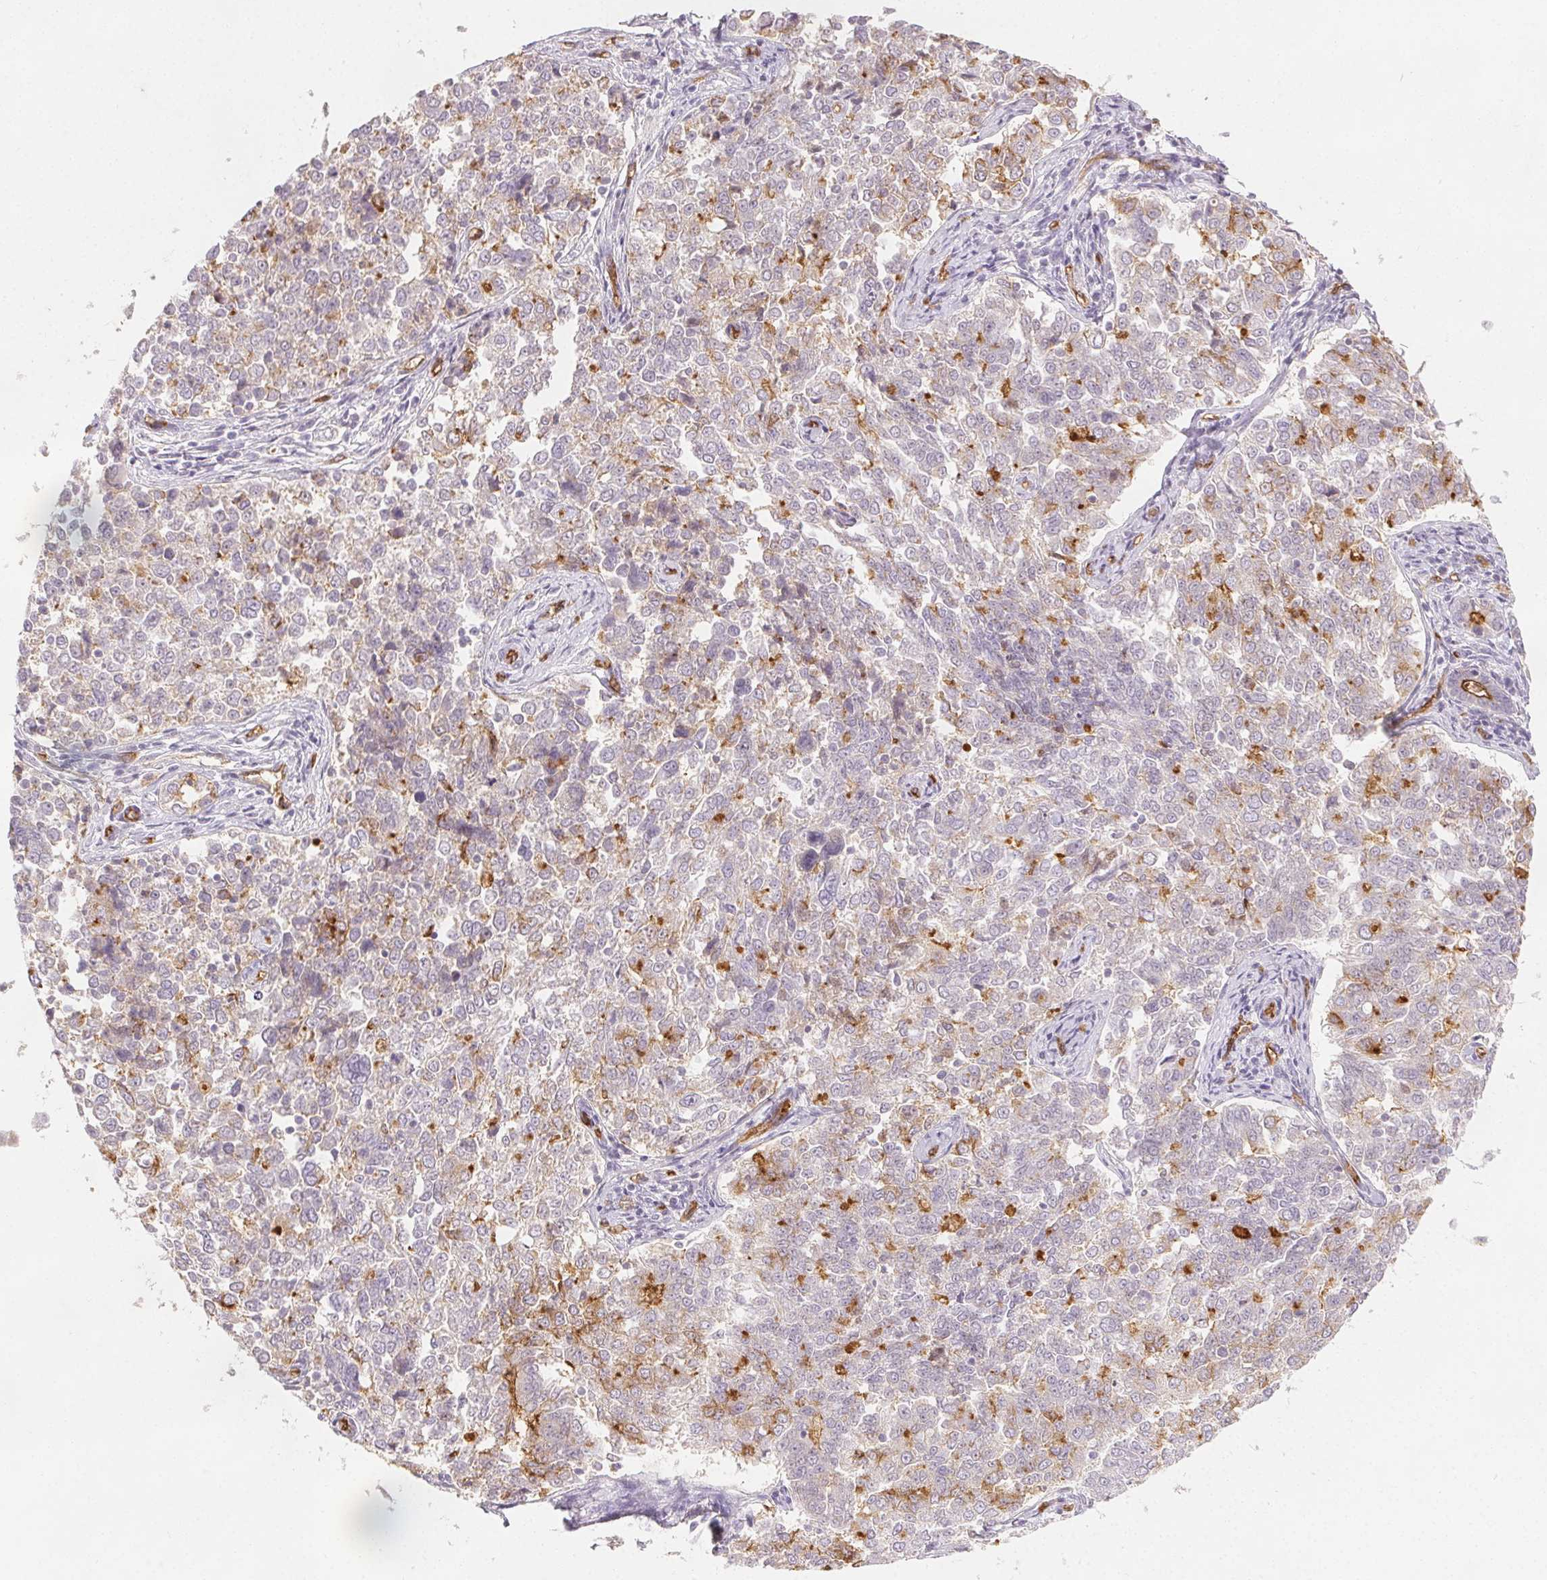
{"staining": {"intensity": "moderate", "quantity": "<25%", "location": "cytoplasmic/membranous"}, "tissue": "endometrial cancer", "cell_type": "Tumor cells", "image_type": "cancer", "snomed": [{"axis": "morphology", "description": "Adenocarcinoma, NOS"}, {"axis": "topography", "description": "Endometrium"}], "caption": "Endometrial adenocarcinoma was stained to show a protein in brown. There is low levels of moderate cytoplasmic/membranous staining in about <25% of tumor cells. Using DAB (brown) and hematoxylin (blue) stains, captured at high magnification using brightfield microscopy.", "gene": "PODXL", "patient": {"sex": "female", "age": 43}}